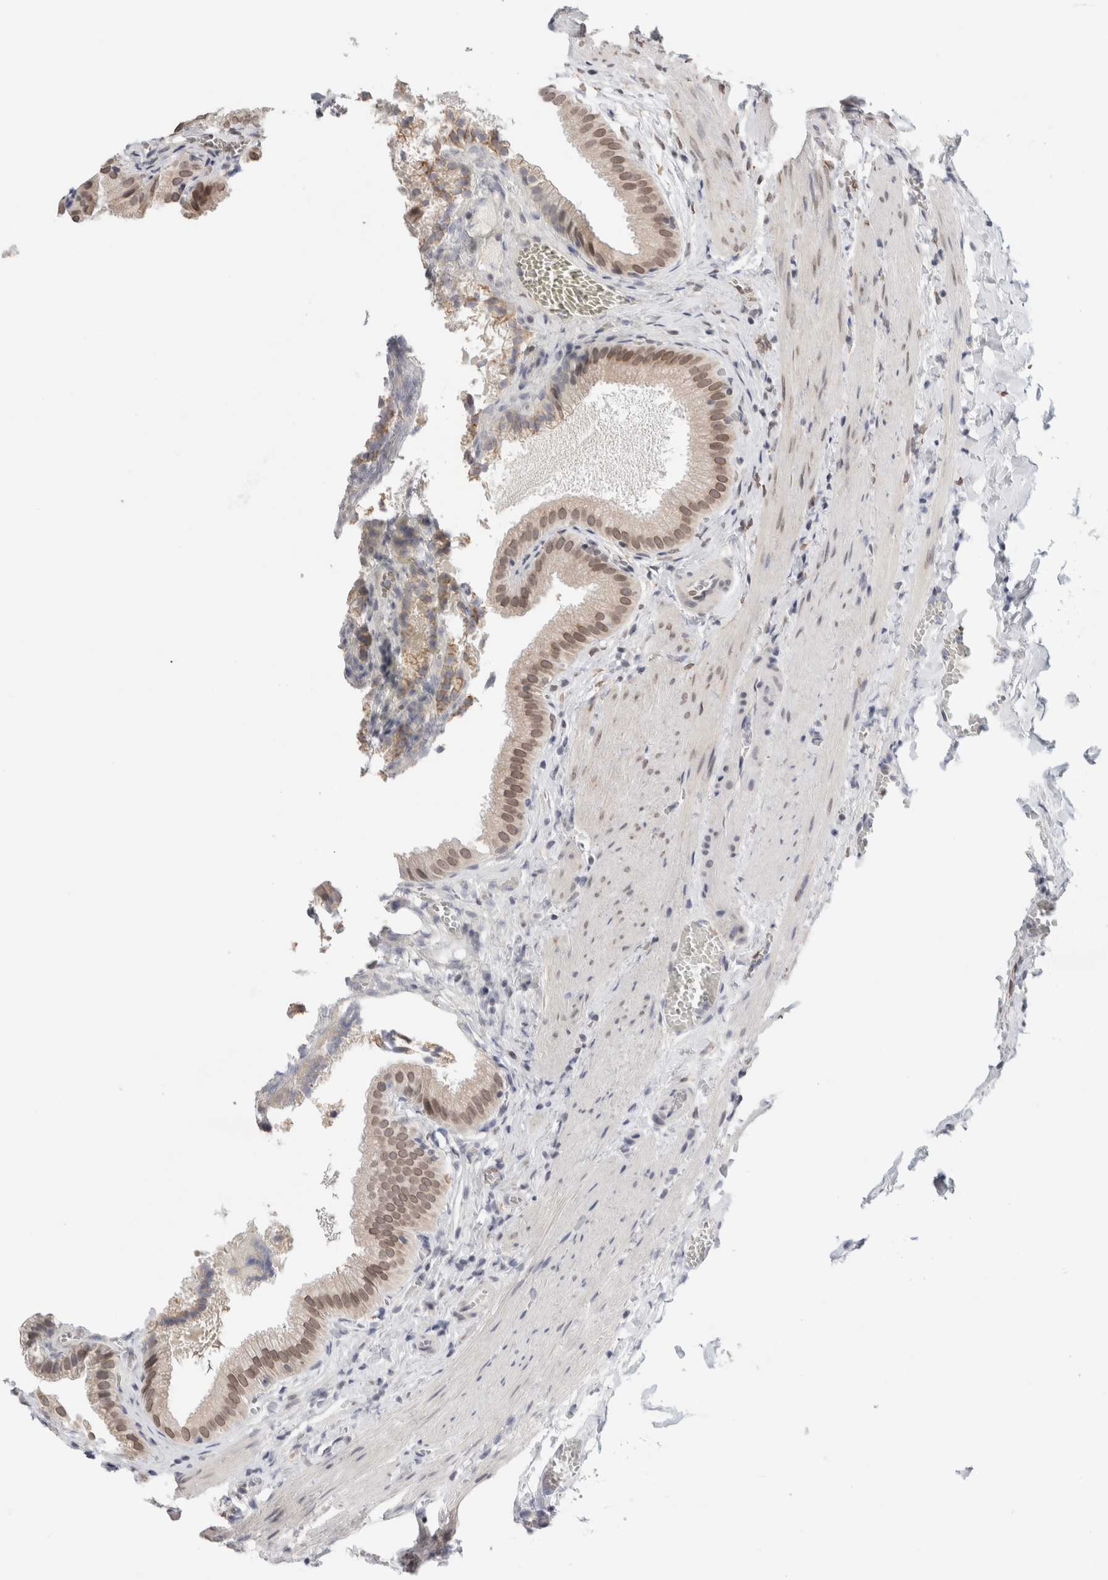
{"staining": {"intensity": "moderate", "quantity": ">75%", "location": "cytoplasmic/membranous,nuclear"}, "tissue": "gallbladder", "cell_type": "Glandular cells", "image_type": "normal", "snomed": [{"axis": "morphology", "description": "Normal tissue, NOS"}, {"axis": "topography", "description": "Gallbladder"}], "caption": "Brown immunohistochemical staining in normal human gallbladder reveals moderate cytoplasmic/membranous,nuclear staining in approximately >75% of glandular cells. Immunohistochemistry (ihc) stains the protein of interest in brown and the nuclei are stained blue.", "gene": "RBMX2", "patient": {"sex": "male", "age": 38}}